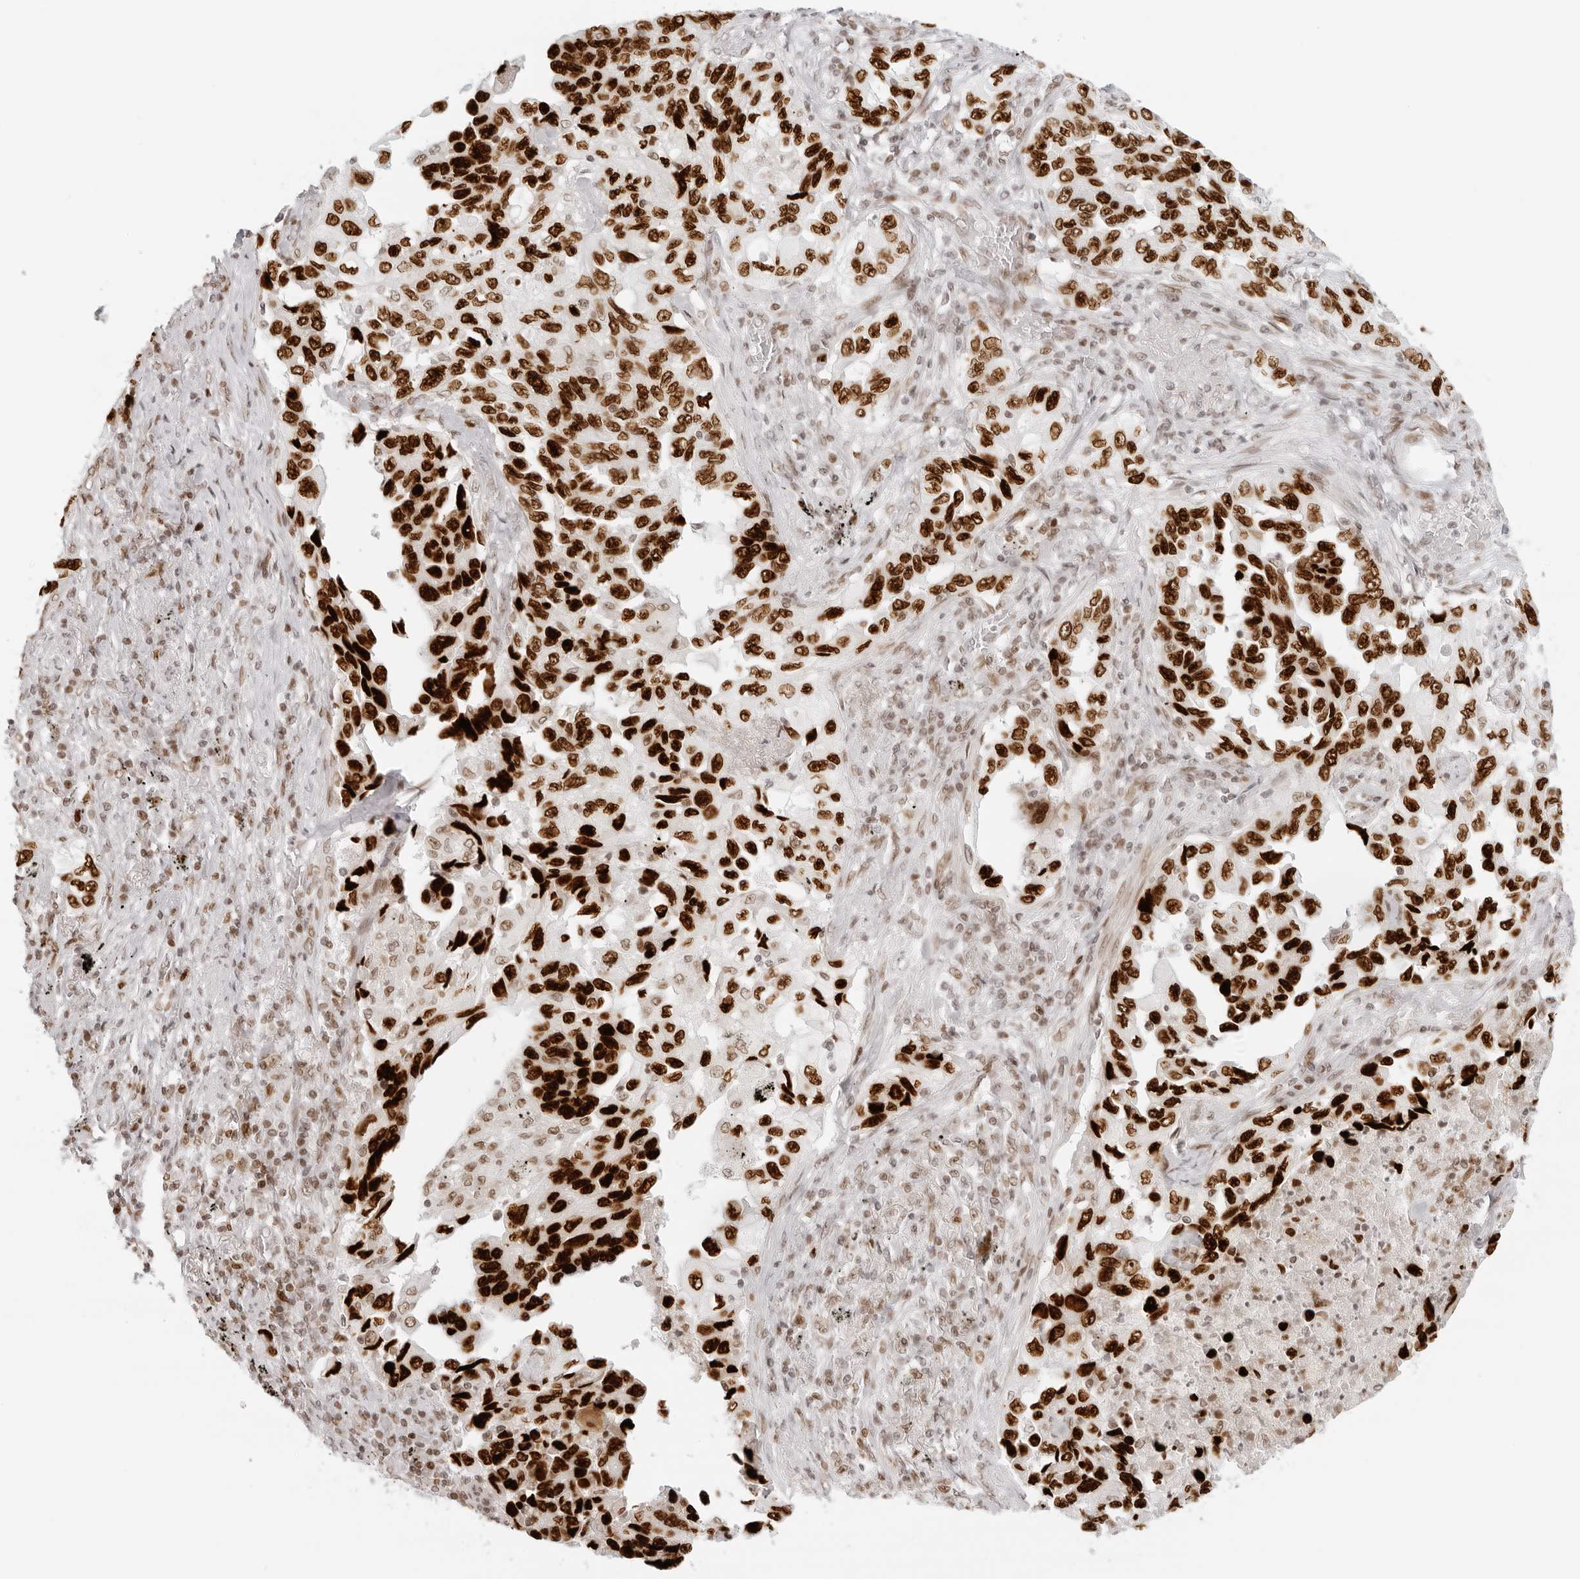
{"staining": {"intensity": "strong", "quantity": ">75%", "location": "nuclear"}, "tissue": "lung cancer", "cell_type": "Tumor cells", "image_type": "cancer", "snomed": [{"axis": "morphology", "description": "Adenocarcinoma, NOS"}, {"axis": "topography", "description": "Lung"}], "caption": "Protein expression by IHC displays strong nuclear staining in approximately >75% of tumor cells in lung adenocarcinoma.", "gene": "RCC1", "patient": {"sex": "female", "age": 51}}